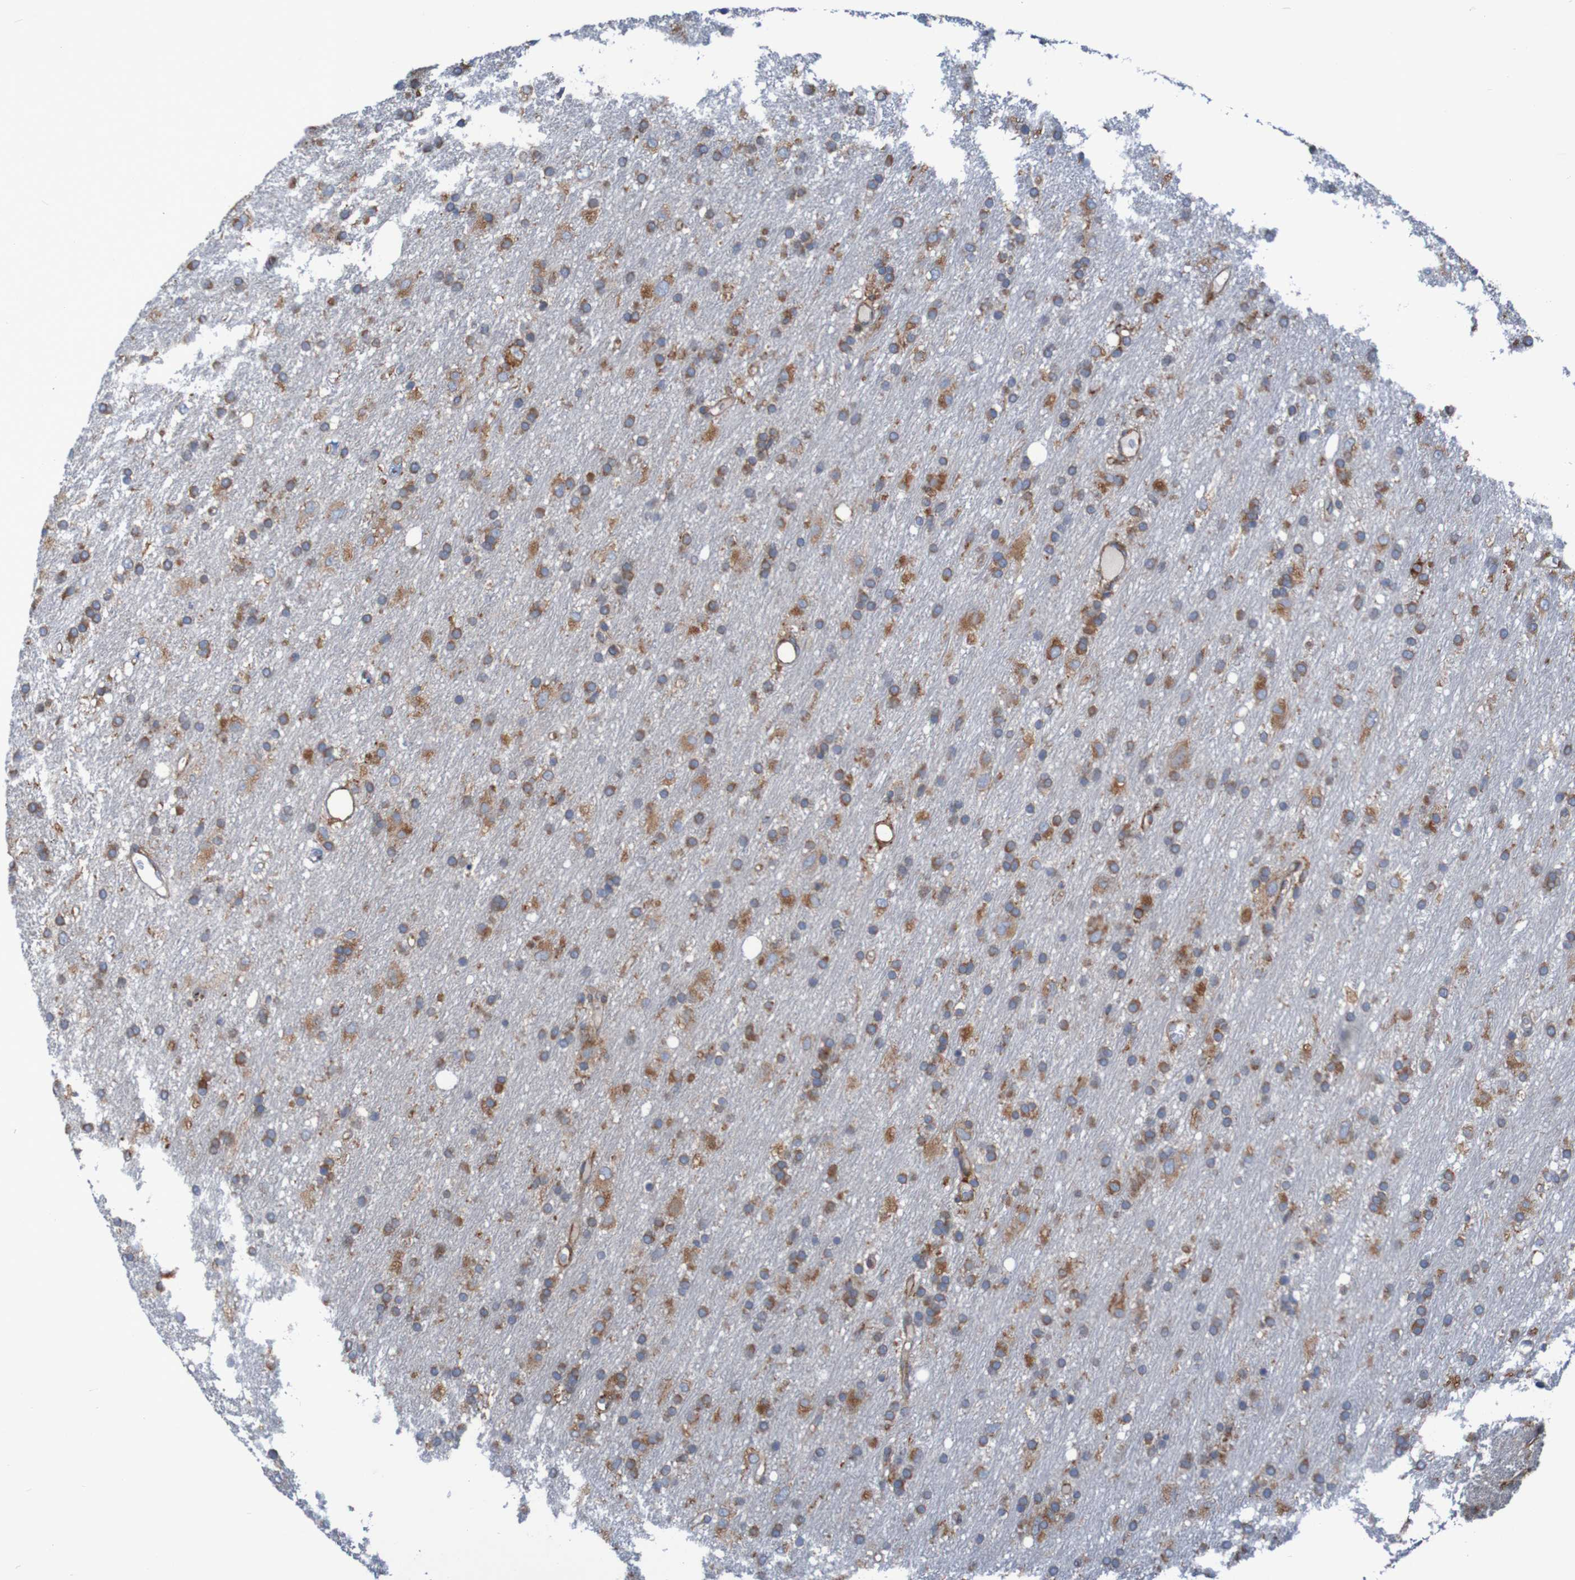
{"staining": {"intensity": "moderate", "quantity": ">75%", "location": "cytoplasmic/membranous"}, "tissue": "glioma", "cell_type": "Tumor cells", "image_type": "cancer", "snomed": [{"axis": "morphology", "description": "Glioma, malignant, Low grade"}, {"axis": "topography", "description": "Brain"}], "caption": "Brown immunohistochemical staining in malignant low-grade glioma shows moderate cytoplasmic/membranous positivity in about >75% of tumor cells.", "gene": "RPL10", "patient": {"sex": "male", "age": 77}}